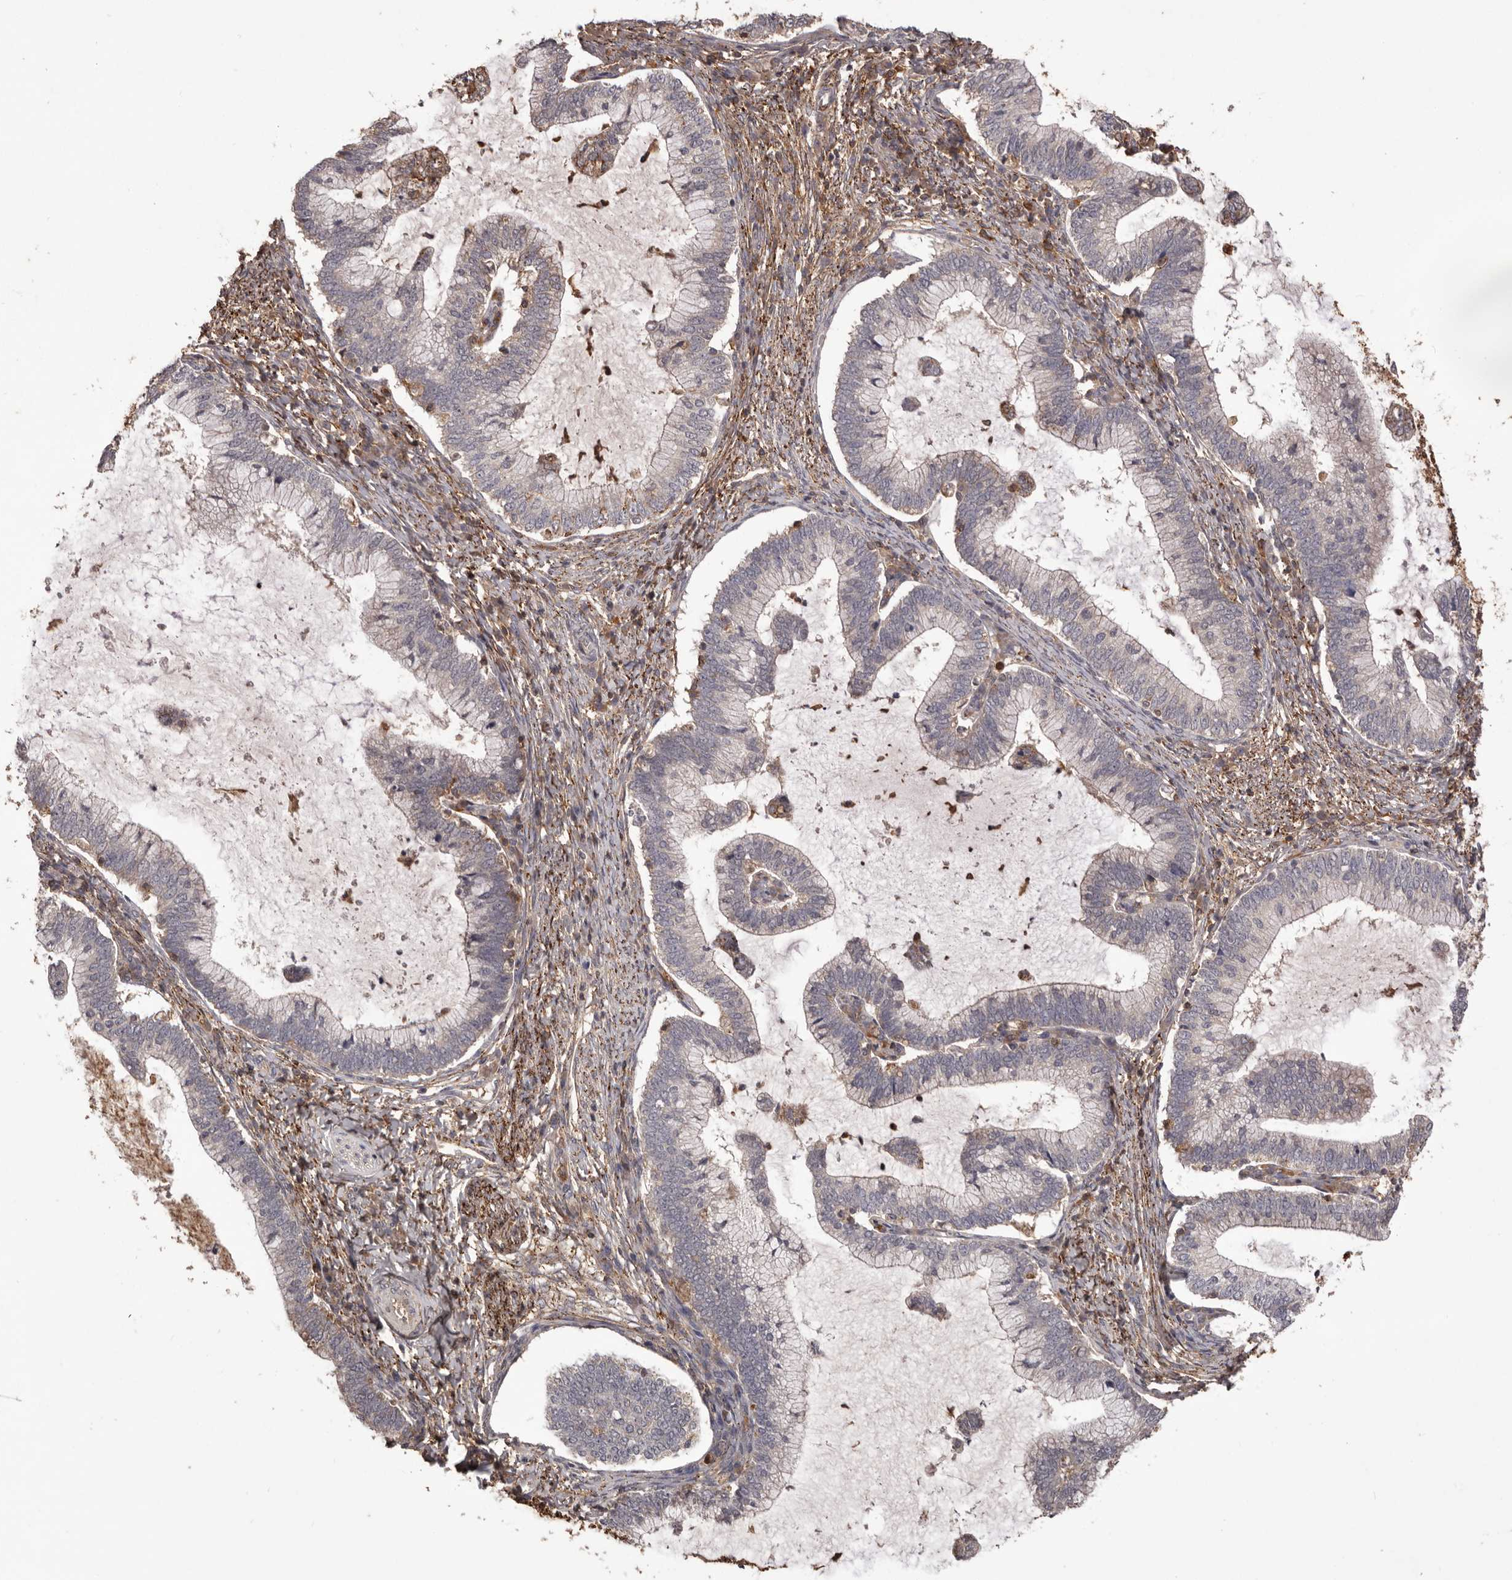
{"staining": {"intensity": "weak", "quantity": "<25%", "location": "cytoplasmic/membranous"}, "tissue": "cervical cancer", "cell_type": "Tumor cells", "image_type": "cancer", "snomed": [{"axis": "morphology", "description": "Adenocarcinoma, NOS"}, {"axis": "topography", "description": "Cervix"}], "caption": "This is an immunohistochemistry photomicrograph of adenocarcinoma (cervical). There is no expression in tumor cells.", "gene": "GLIPR2", "patient": {"sex": "female", "age": 36}}